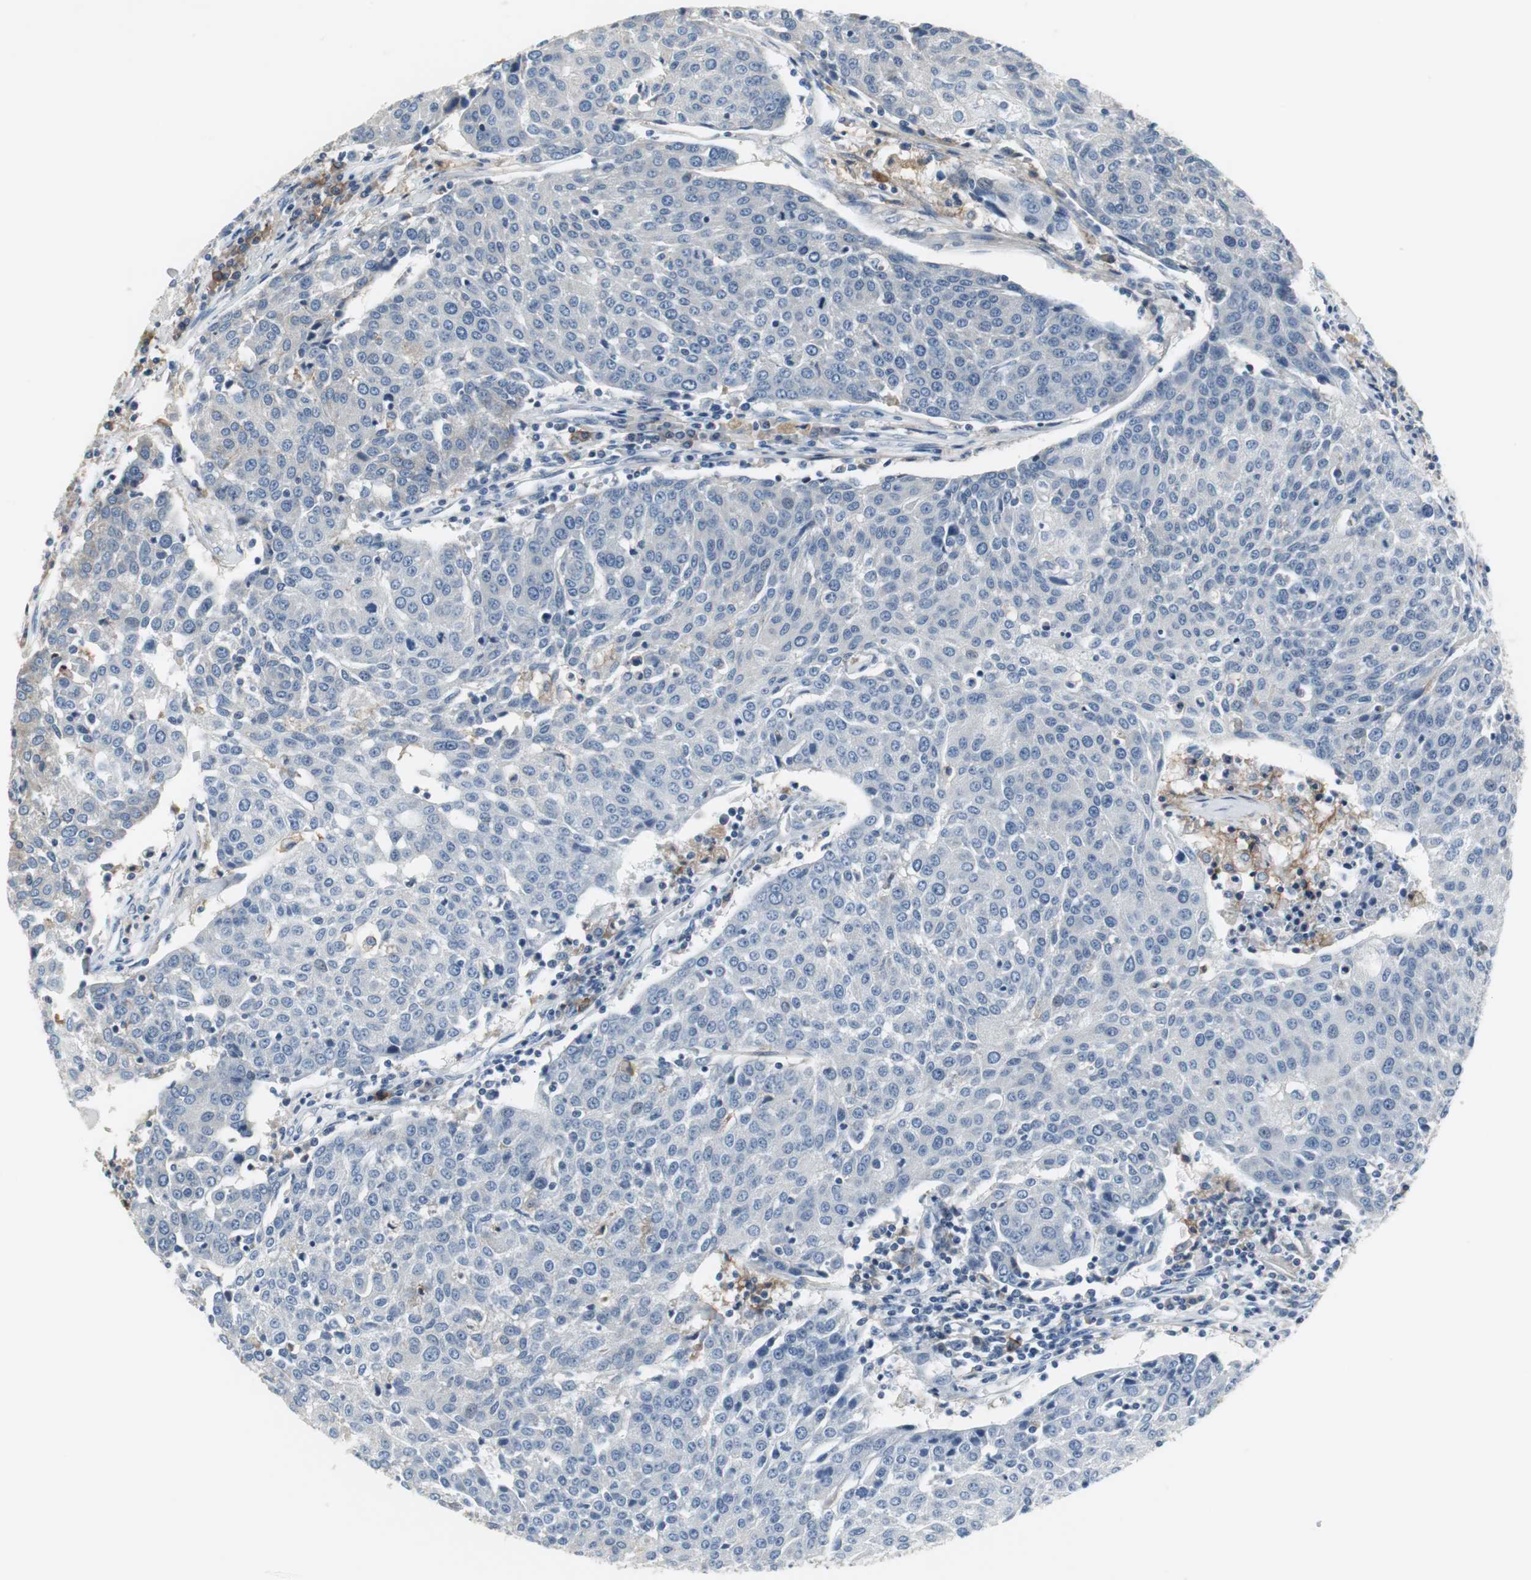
{"staining": {"intensity": "negative", "quantity": "none", "location": "none"}, "tissue": "urothelial cancer", "cell_type": "Tumor cells", "image_type": "cancer", "snomed": [{"axis": "morphology", "description": "Urothelial carcinoma, High grade"}, {"axis": "topography", "description": "Urinary bladder"}], "caption": "Immunohistochemical staining of urothelial cancer displays no significant staining in tumor cells. Nuclei are stained in blue.", "gene": "SLC2A5", "patient": {"sex": "female", "age": 85}}